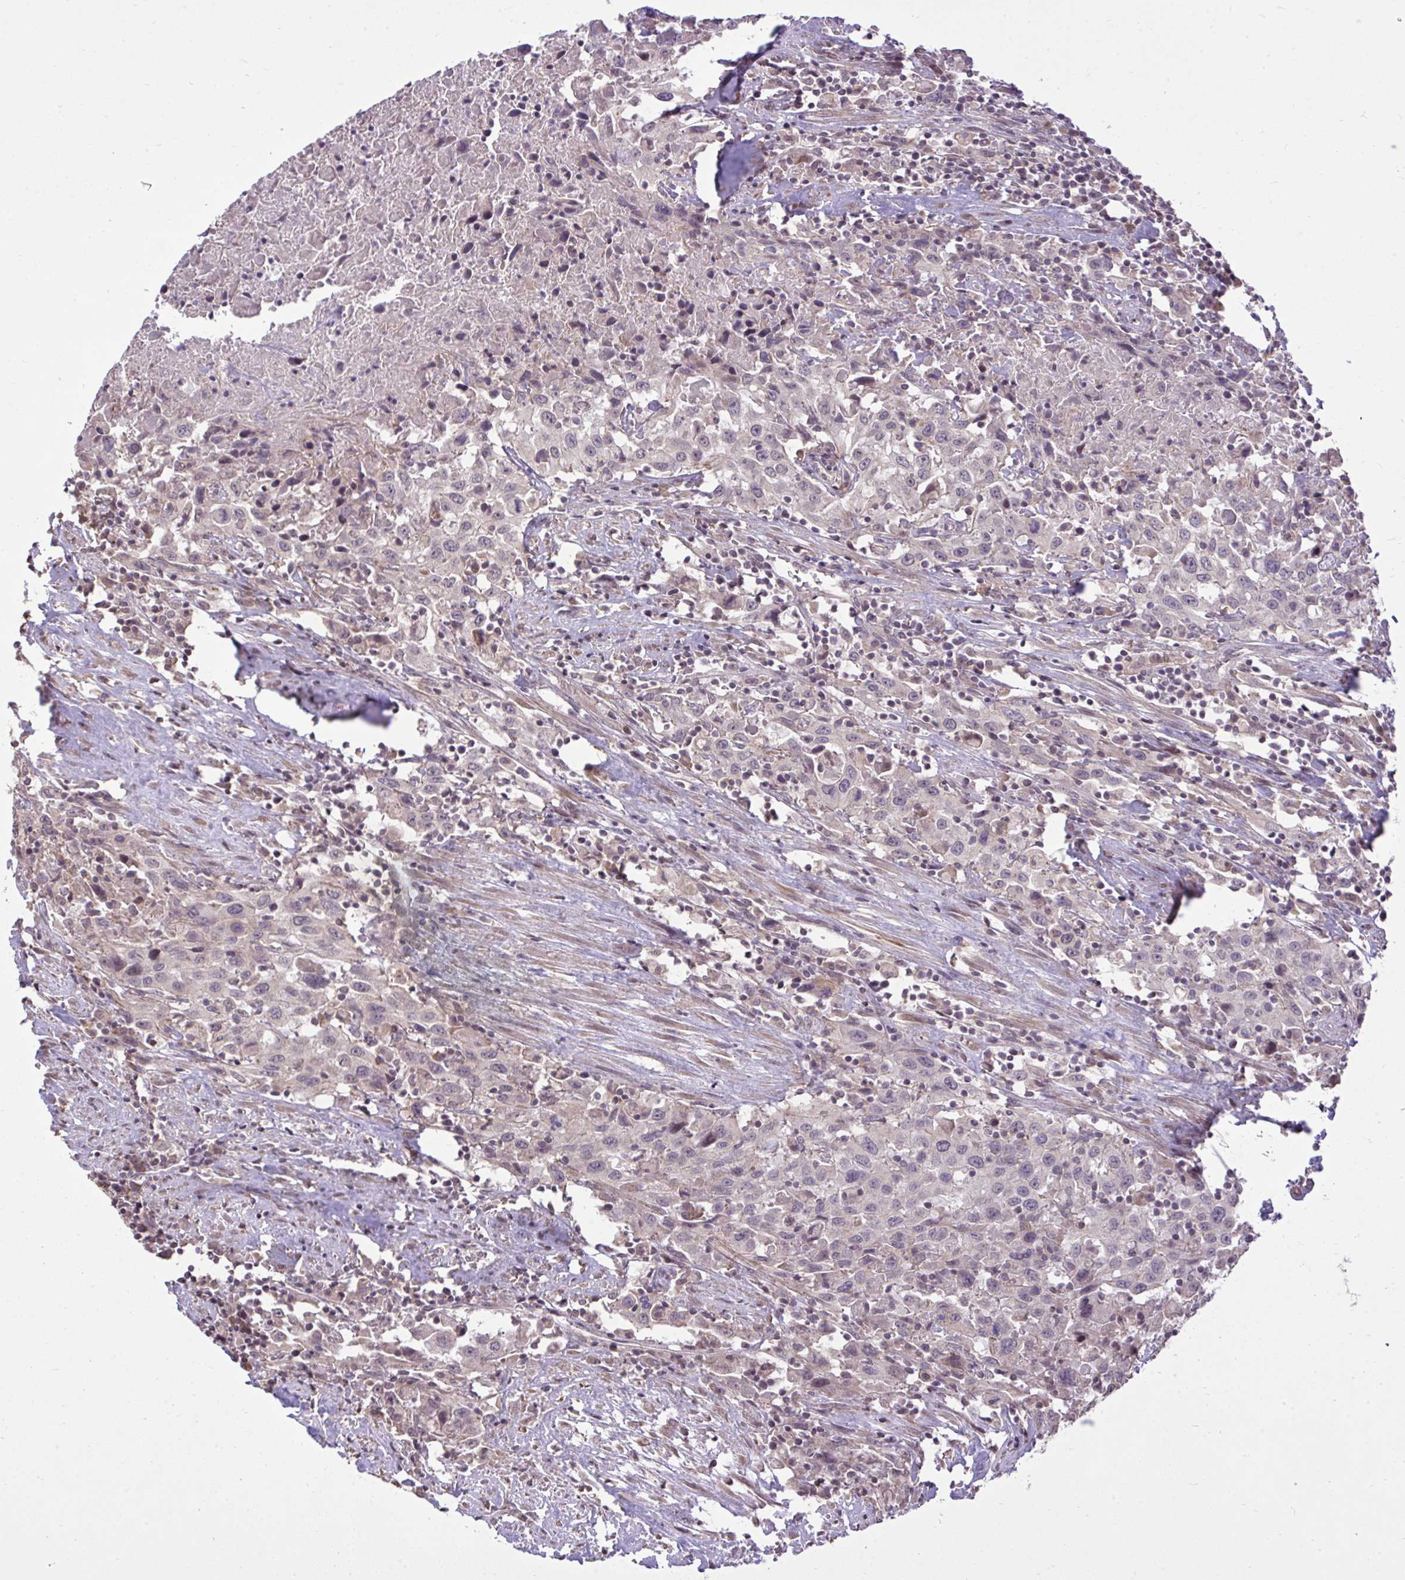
{"staining": {"intensity": "negative", "quantity": "none", "location": "none"}, "tissue": "urothelial cancer", "cell_type": "Tumor cells", "image_type": "cancer", "snomed": [{"axis": "morphology", "description": "Urothelial carcinoma, High grade"}, {"axis": "topography", "description": "Urinary bladder"}], "caption": "High magnification brightfield microscopy of high-grade urothelial carcinoma stained with DAB (3,3'-diaminobenzidine) (brown) and counterstained with hematoxylin (blue): tumor cells show no significant staining.", "gene": "CYP20A1", "patient": {"sex": "male", "age": 61}}